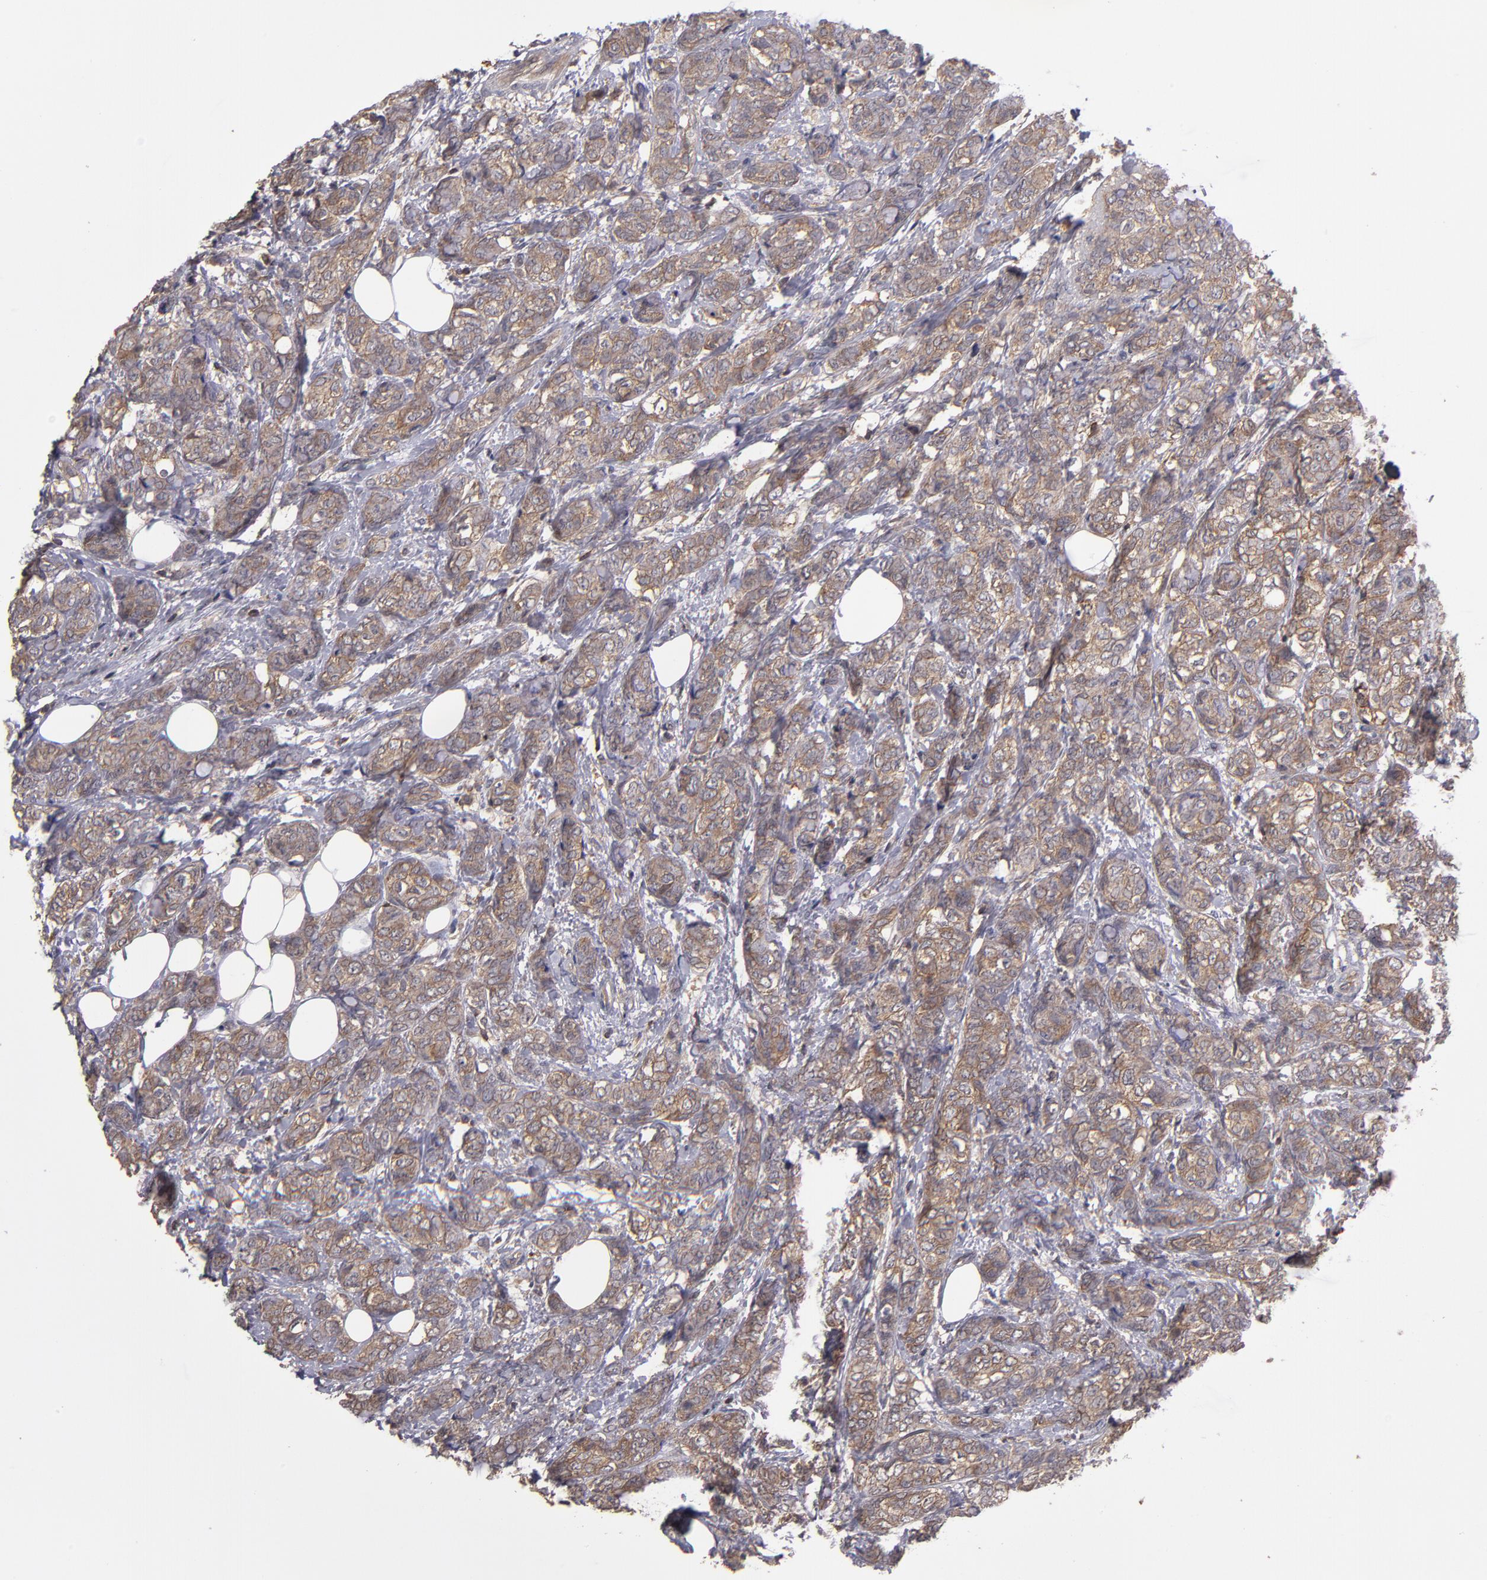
{"staining": {"intensity": "moderate", "quantity": ">75%", "location": "cytoplasmic/membranous"}, "tissue": "breast cancer", "cell_type": "Tumor cells", "image_type": "cancer", "snomed": [{"axis": "morphology", "description": "Lobular carcinoma"}, {"axis": "topography", "description": "Breast"}], "caption": "The photomicrograph displays a brown stain indicating the presence of a protein in the cytoplasmic/membranous of tumor cells in breast cancer. Nuclei are stained in blue.", "gene": "NF2", "patient": {"sex": "female", "age": 60}}